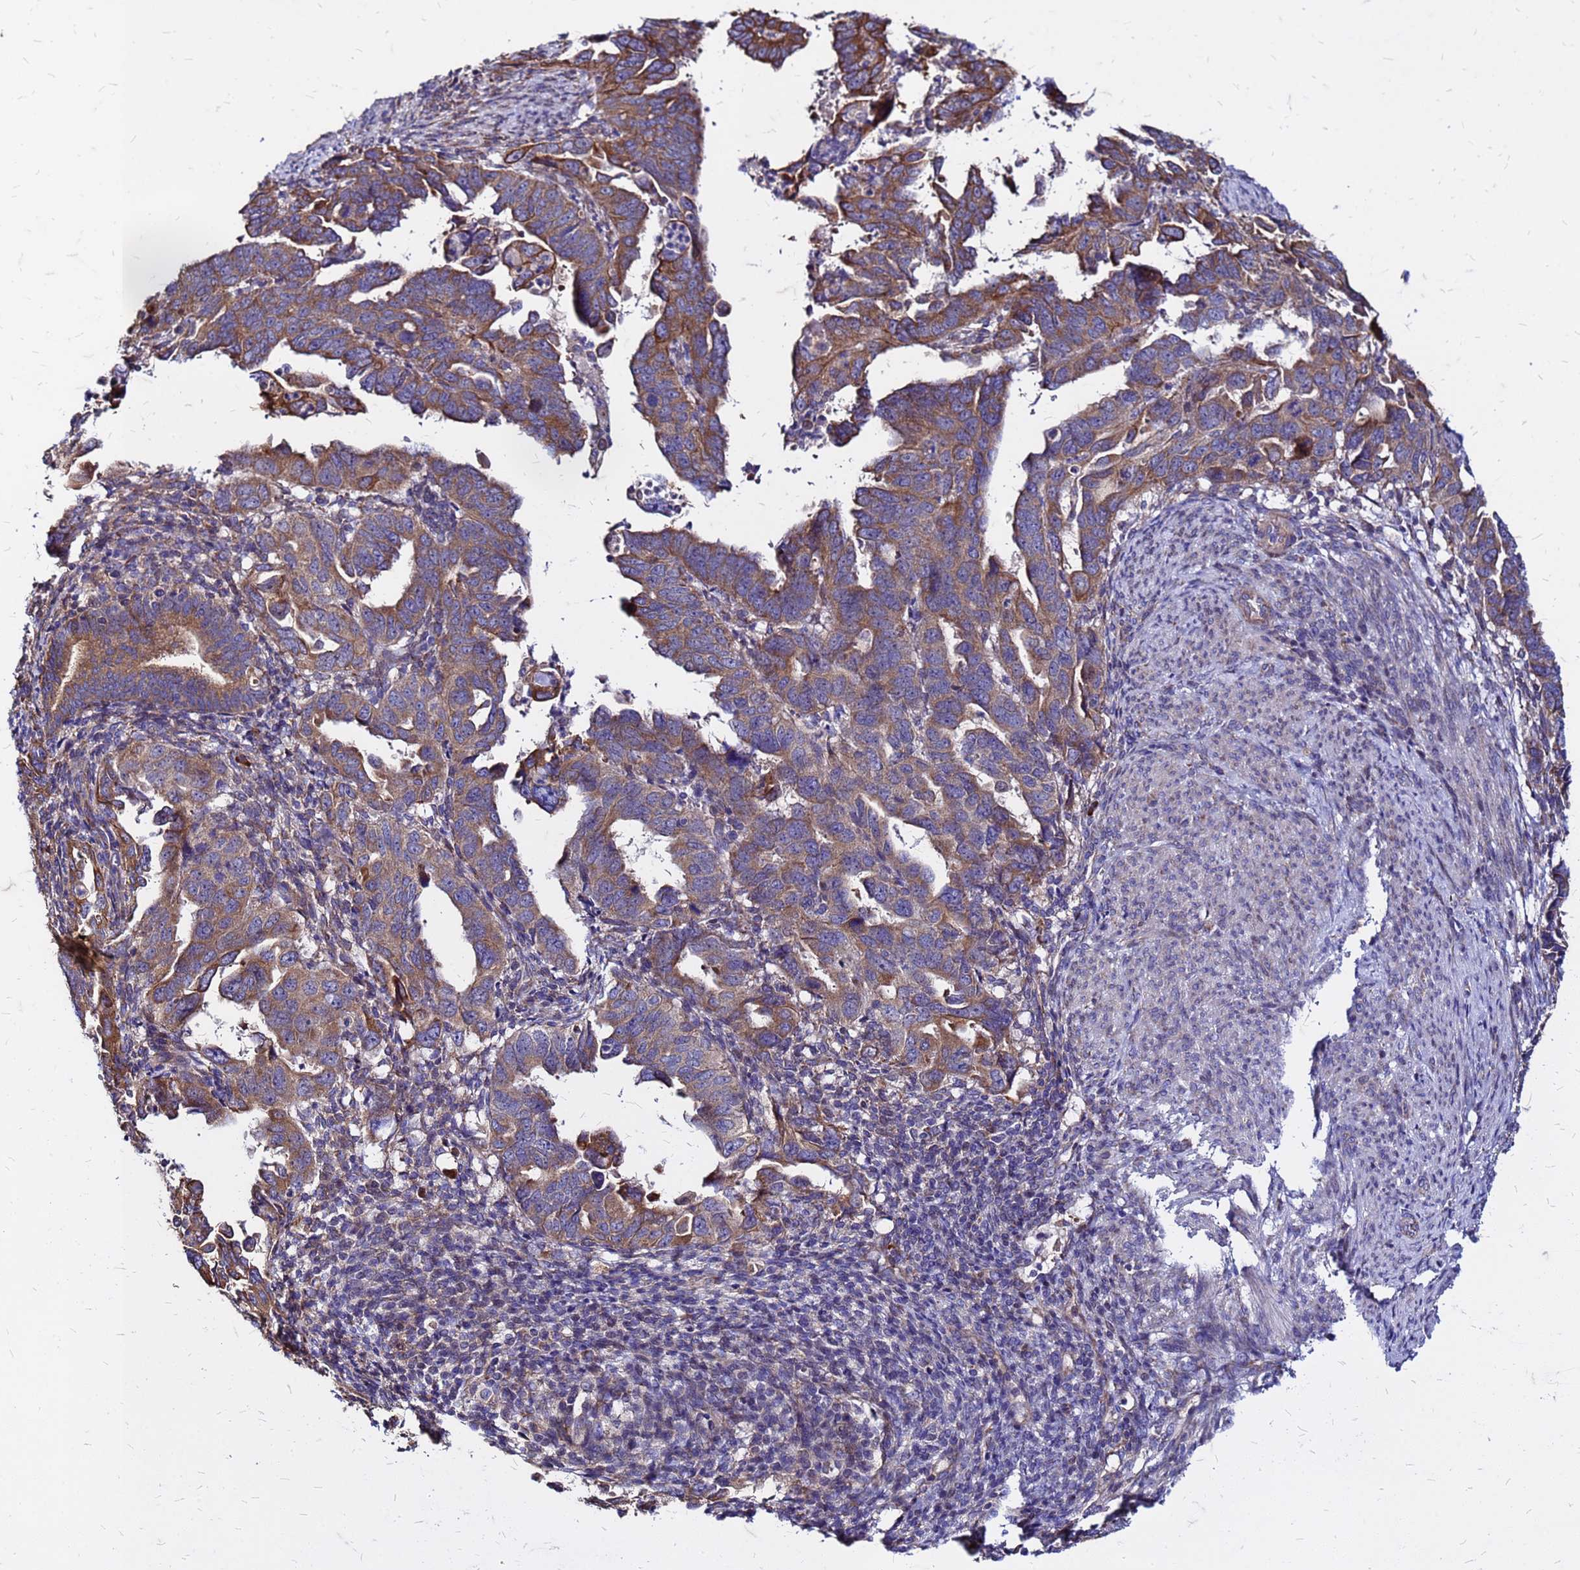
{"staining": {"intensity": "strong", "quantity": ">75%", "location": "cytoplasmic/membranous"}, "tissue": "endometrial cancer", "cell_type": "Tumor cells", "image_type": "cancer", "snomed": [{"axis": "morphology", "description": "Adenocarcinoma, NOS"}, {"axis": "topography", "description": "Endometrium"}], "caption": "Human adenocarcinoma (endometrial) stained with a brown dye shows strong cytoplasmic/membranous positive positivity in about >75% of tumor cells.", "gene": "VMO1", "patient": {"sex": "female", "age": 65}}